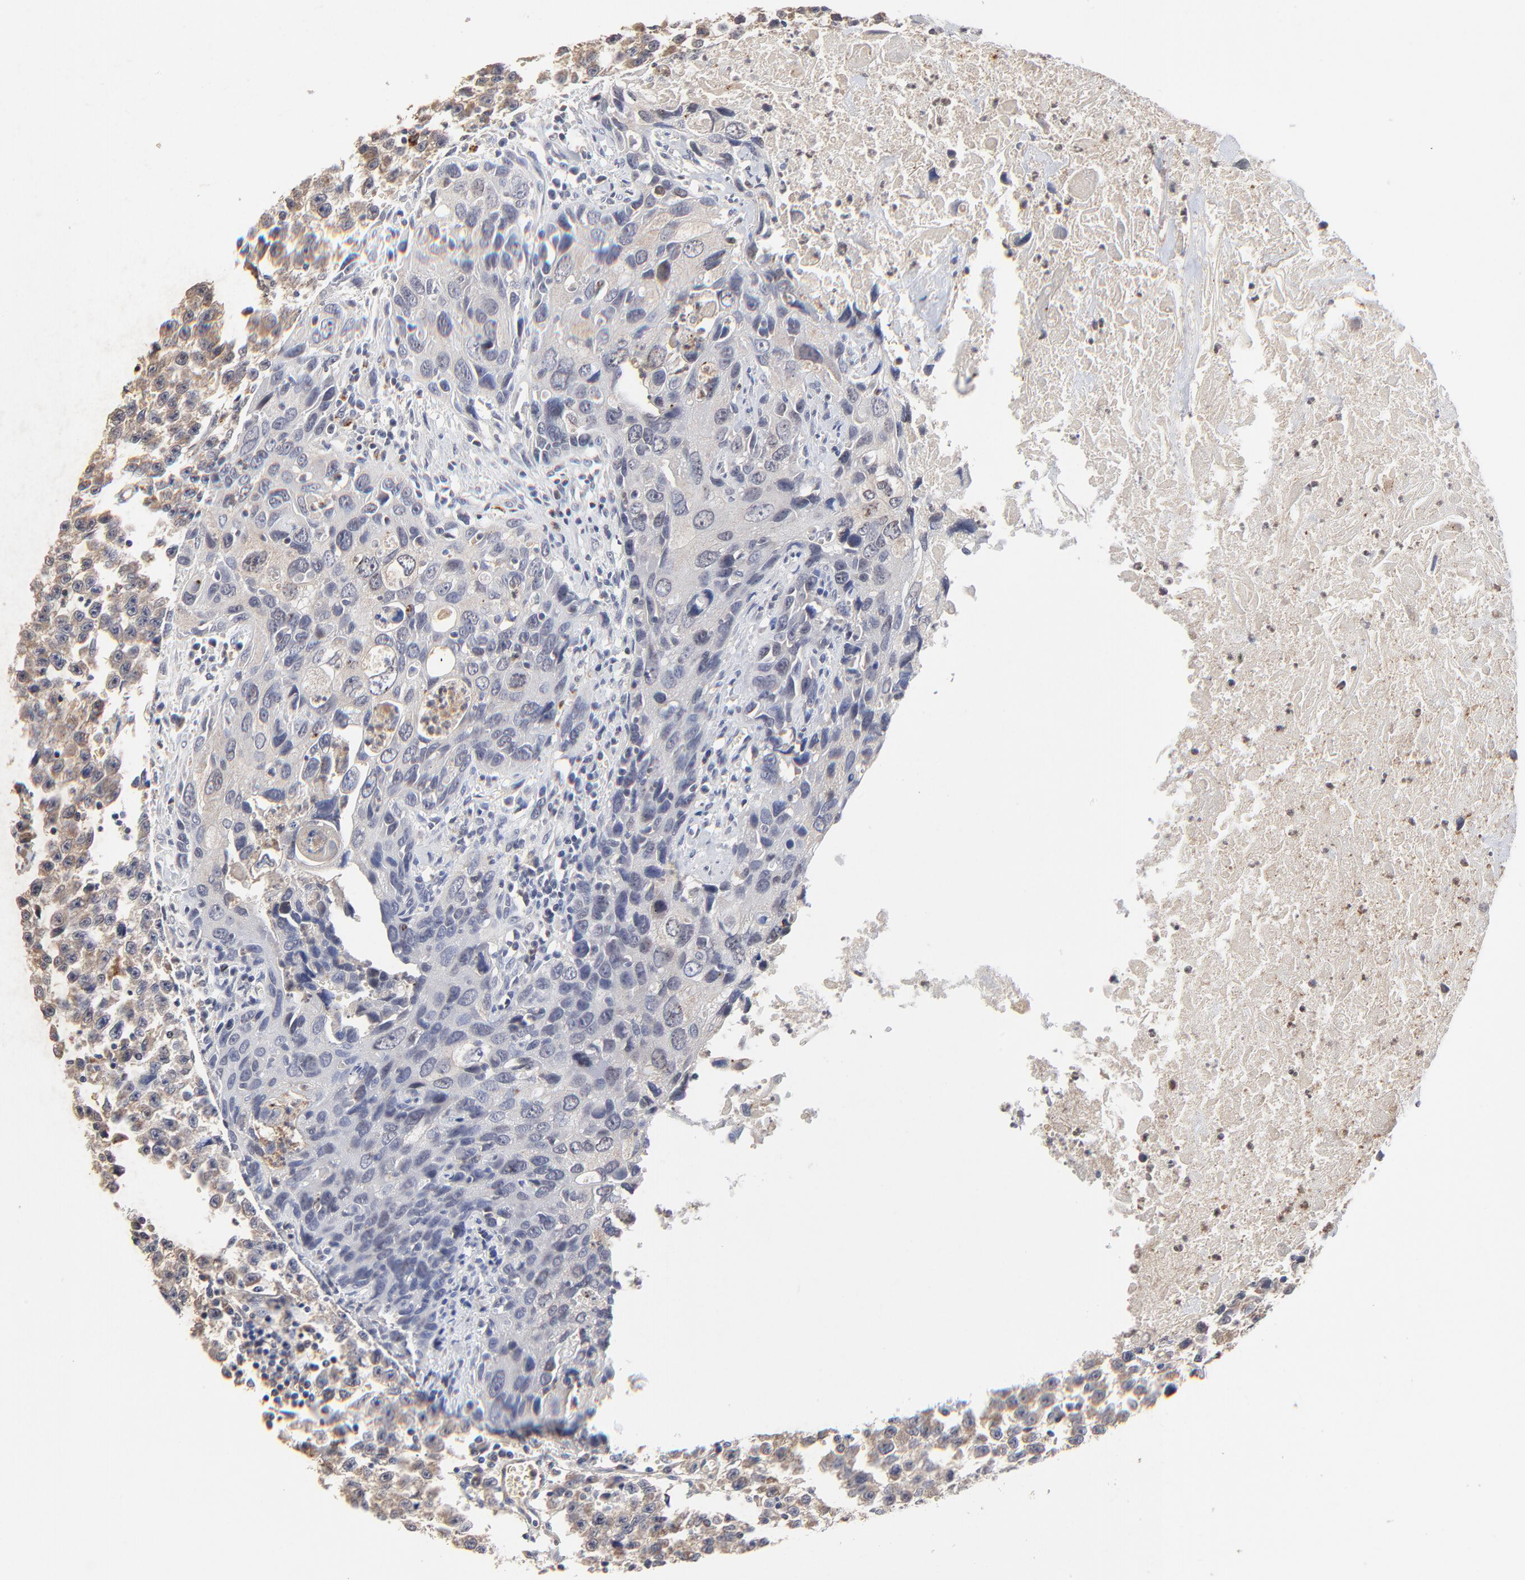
{"staining": {"intensity": "weak", "quantity": ">75%", "location": "cytoplasmic/membranous"}, "tissue": "urothelial cancer", "cell_type": "Tumor cells", "image_type": "cancer", "snomed": [{"axis": "morphology", "description": "Urothelial carcinoma, High grade"}, {"axis": "topography", "description": "Urinary bladder"}], "caption": "Immunohistochemical staining of high-grade urothelial carcinoma shows low levels of weak cytoplasmic/membranous staining in about >75% of tumor cells.", "gene": "LGALS3", "patient": {"sex": "male", "age": 71}}